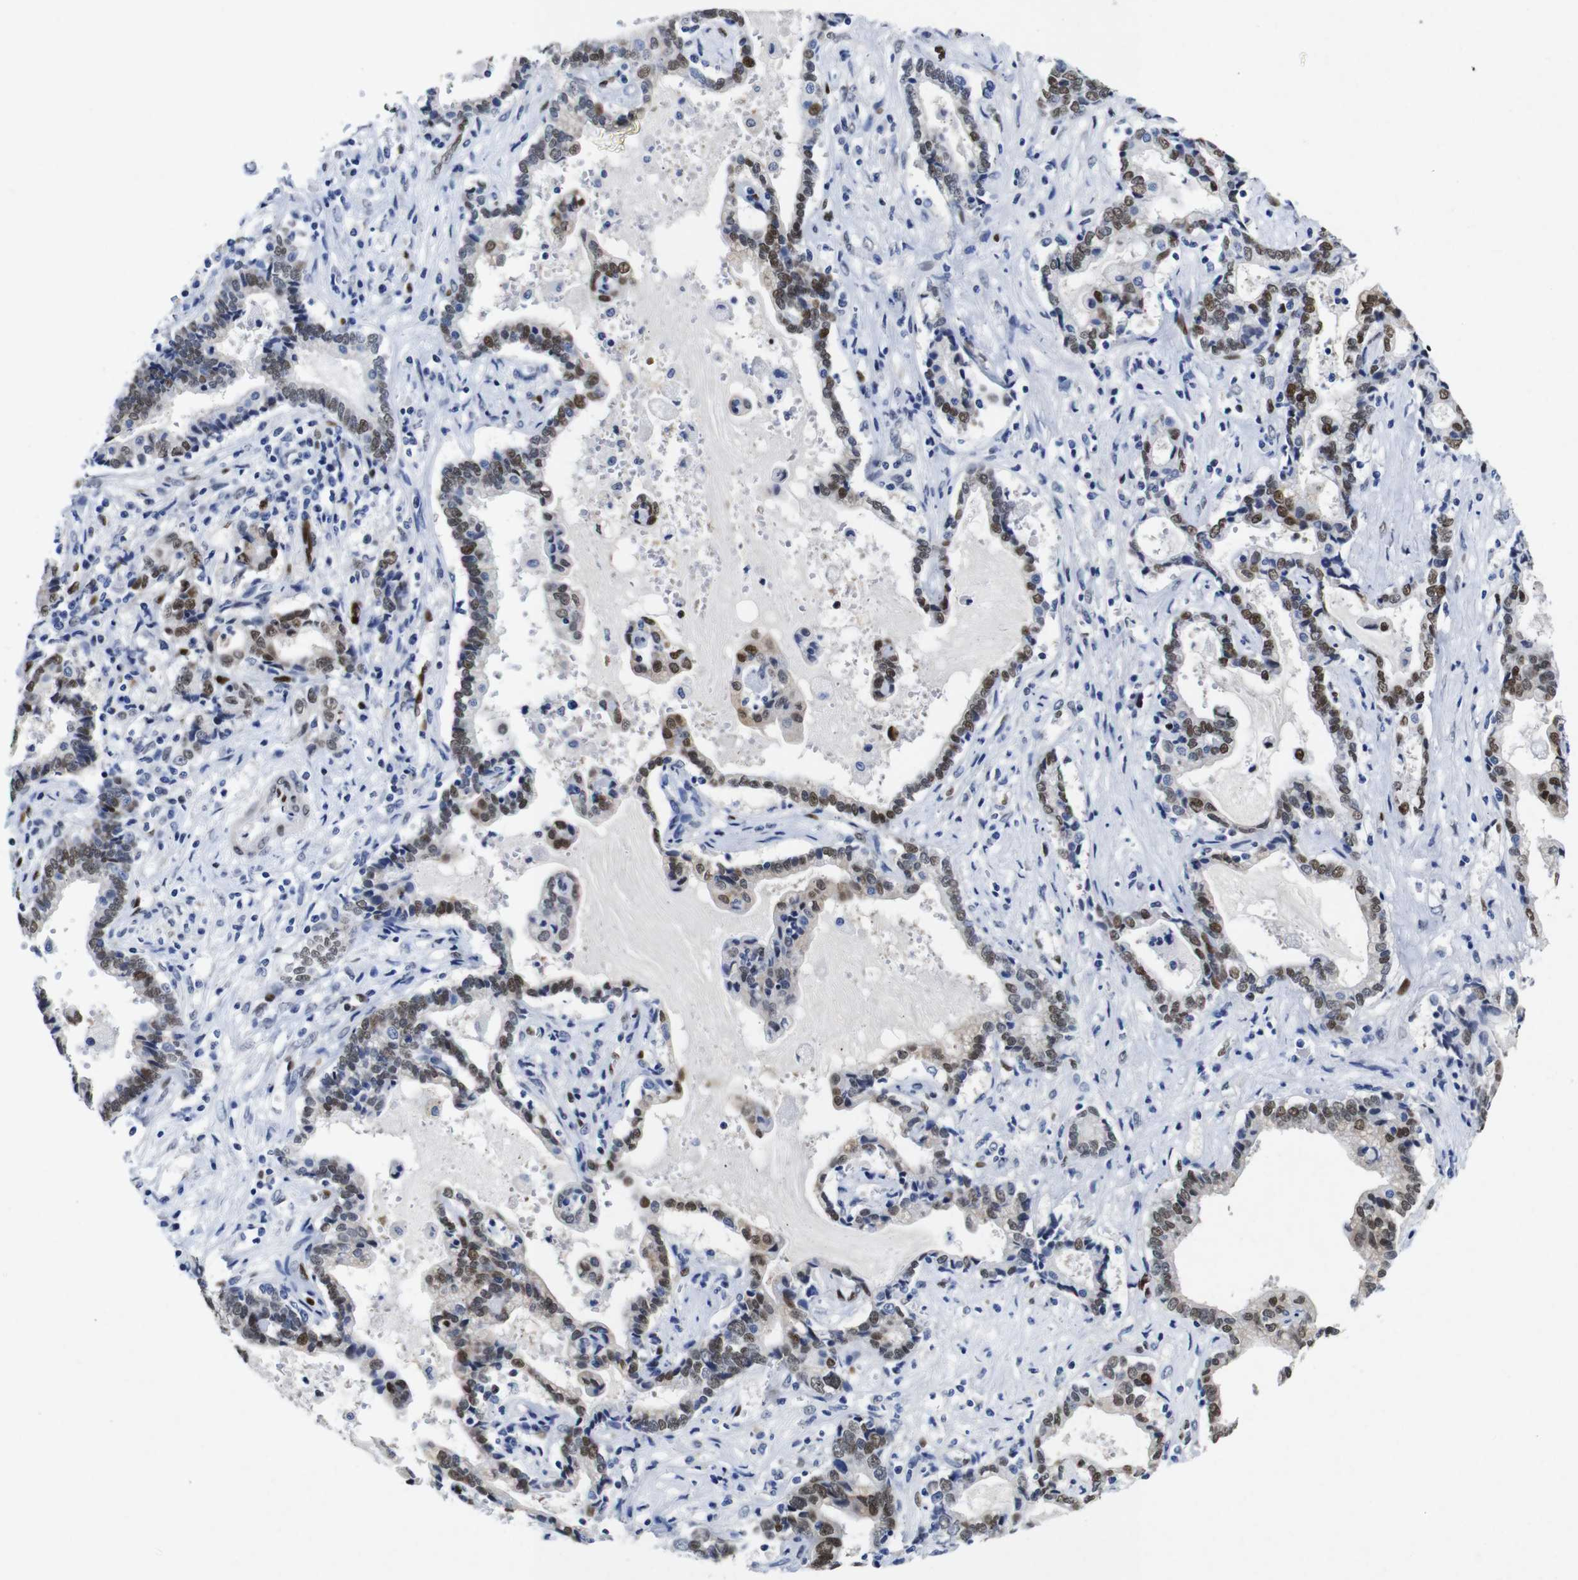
{"staining": {"intensity": "moderate", "quantity": ">75%", "location": "nuclear"}, "tissue": "liver cancer", "cell_type": "Tumor cells", "image_type": "cancer", "snomed": [{"axis": "morphology", "description": "Cholangiocarcinoma"}, {"axis": "topography", "description": "Liver"}], "caption": "IHC staining of cholangiocarcinoma (liver), which displays medium levels of moderate nuclear positivity in about >75% of tumor cells indicating moderate nuclear protein staining. The staining was performed using DAB (3,3'-diaminobenzidine) (brown) for protein detection and nuclei were counterstained in hematoxylin (blue).", "gene": "FOSL2", "patient": {"sex": "male", "age": 57}}